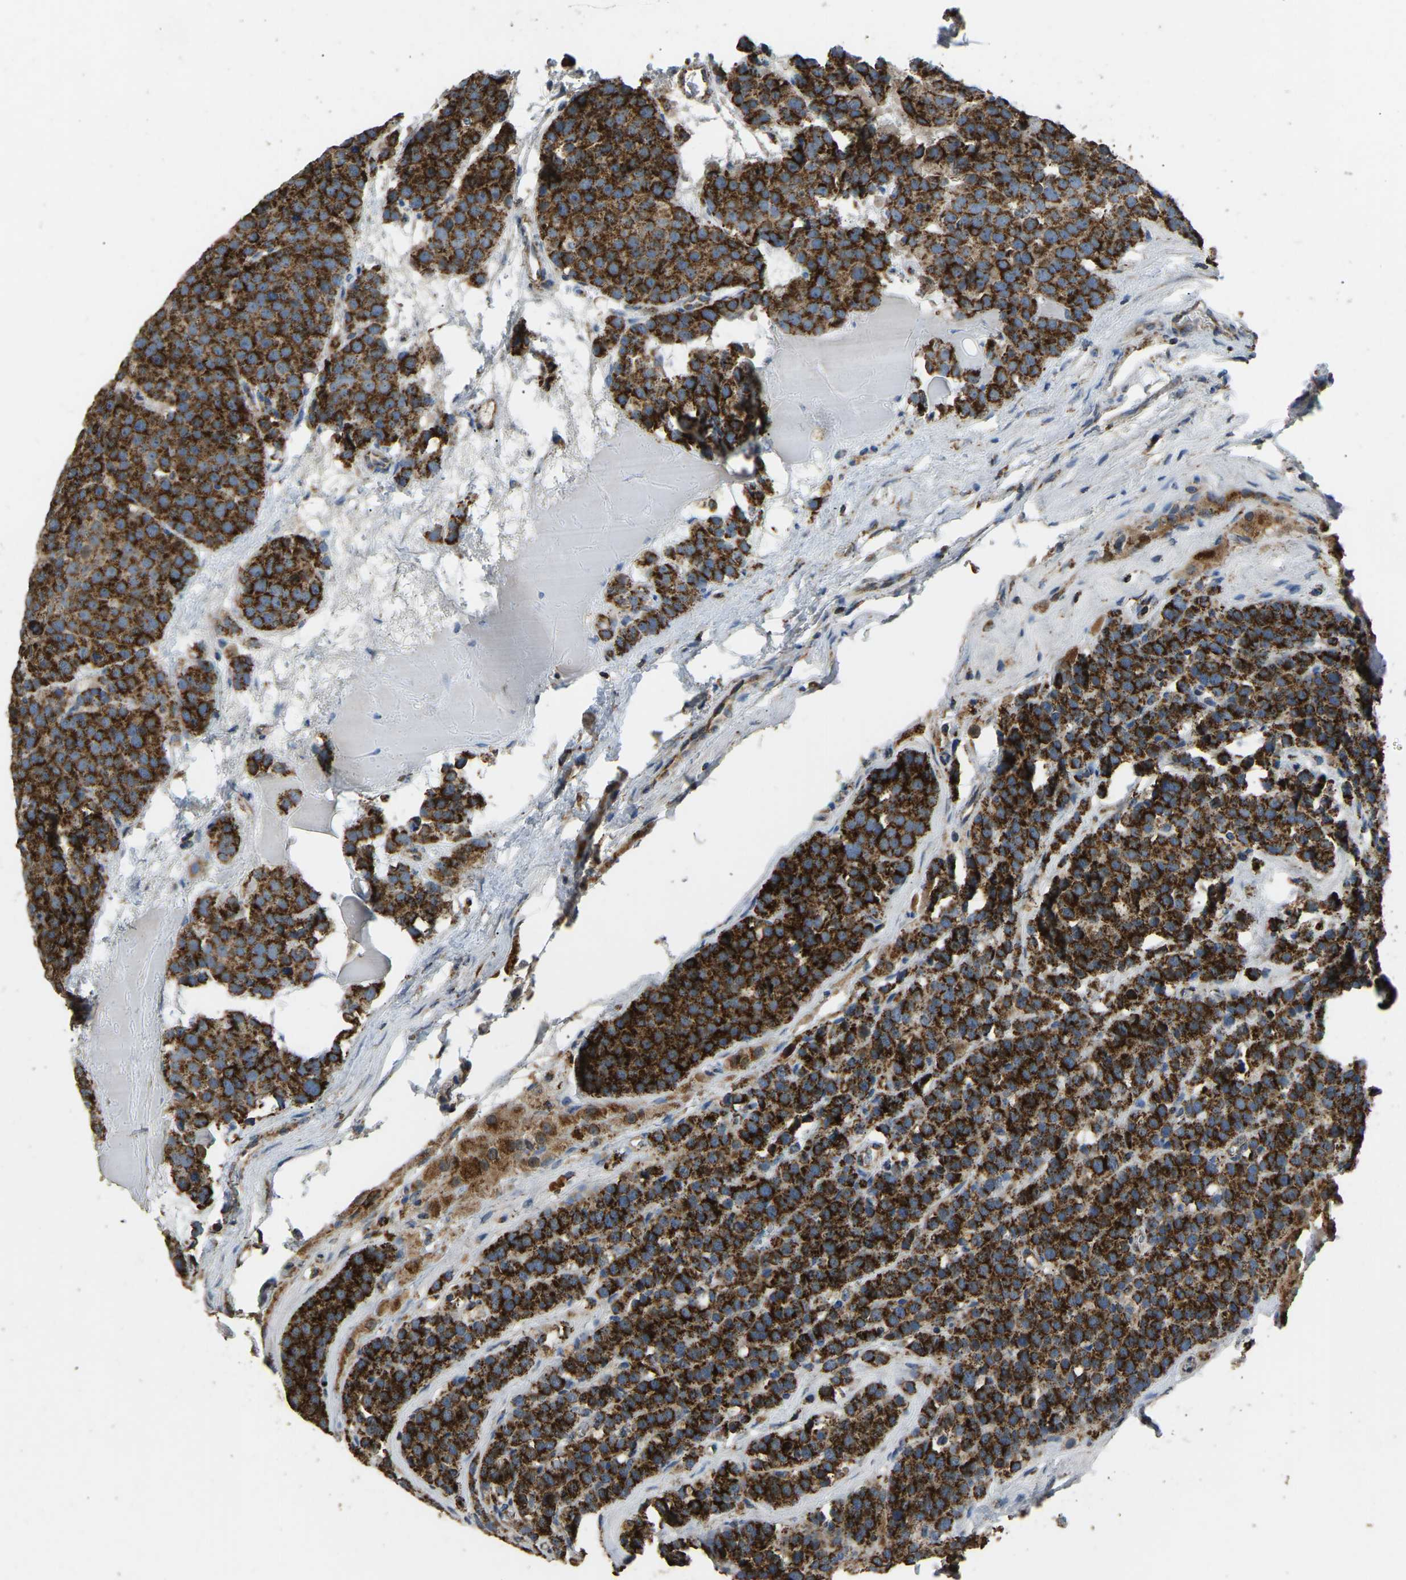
{"staining": {"intensity": "strong", "quantity": ">75%", "location": "cytoplasmic/membranous"}, "tissue": "testis cancer", "cell_type": "Tumor cells", "image_type": "cancer", "snomed": [{"axis": "morphology", "description": "Seminoma, NOS"}, {"axis": "topography", "description": "Testis"}], "caption": "The micrograph demonstrates immunohistochemical staining of seminoma (testis). There is strong cytoplasmic/membranous positivity is identified in approximately >75% of tumor cells. (DAB (3,3'-diaminobenzidine) = brown stain, brightfield microscopy at high magnification).", "gene": "TUFM", "patient": {"sex": "male", "age": 71}}